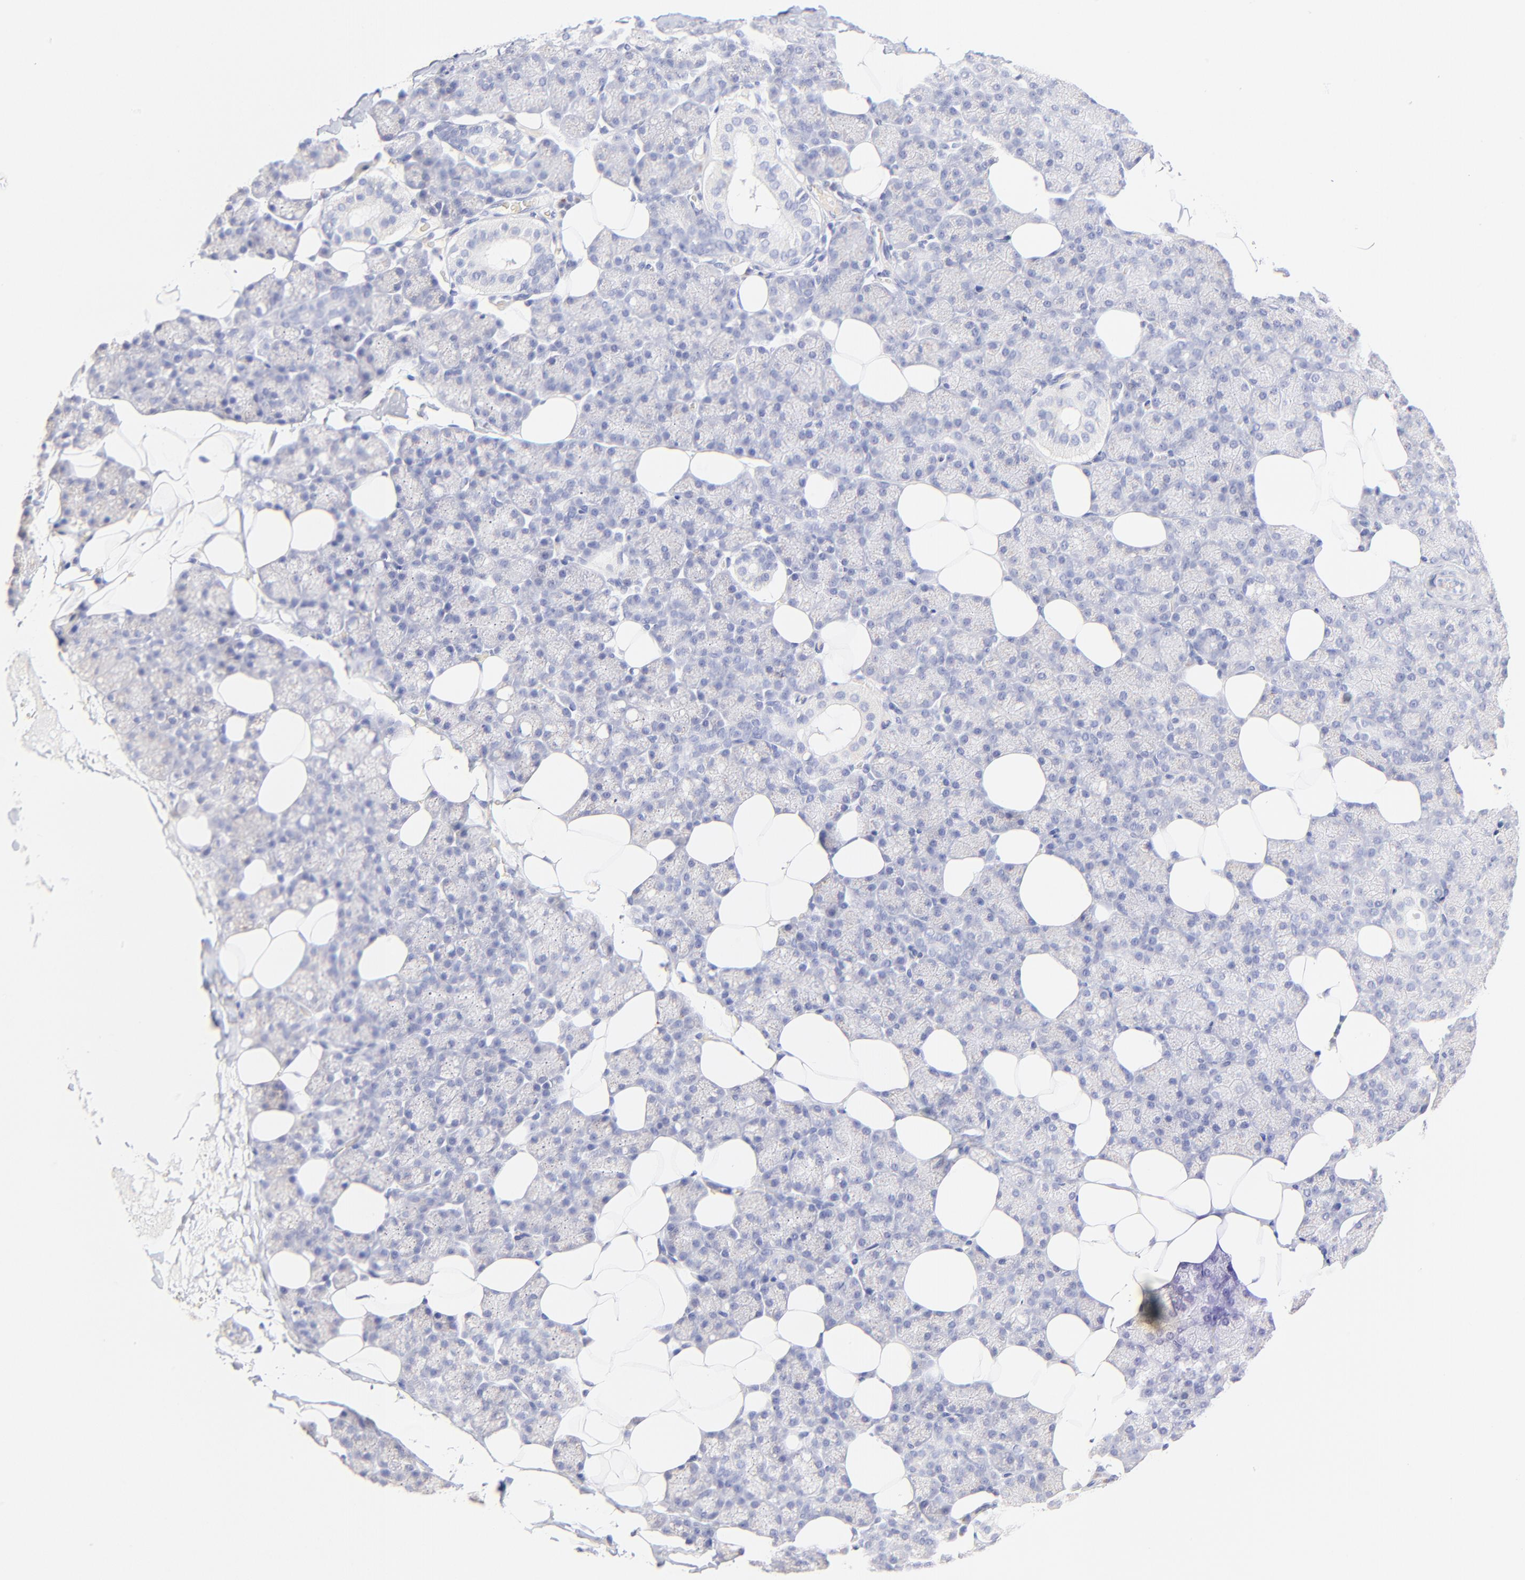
{"staining": {"intensity": "negative", "quantity": "none", "location": "none"}, "tissue": "salivary gland", "cell_type": "Glandular cells", "image_type": "normal", "snomed": [{"axis": "morphology", "description": "Normal tissue, NOS"}, {"axis": "topography", "description": "Lymph node"}, {"axis": "topography", "description": "Salivary gland"}], "caption": "This is an immunohistochemistry image of benign salivary gland. There is no positivity in glandular cells.", "gene": "ASB9", "patient": {"sex": "male", "age": 8}}